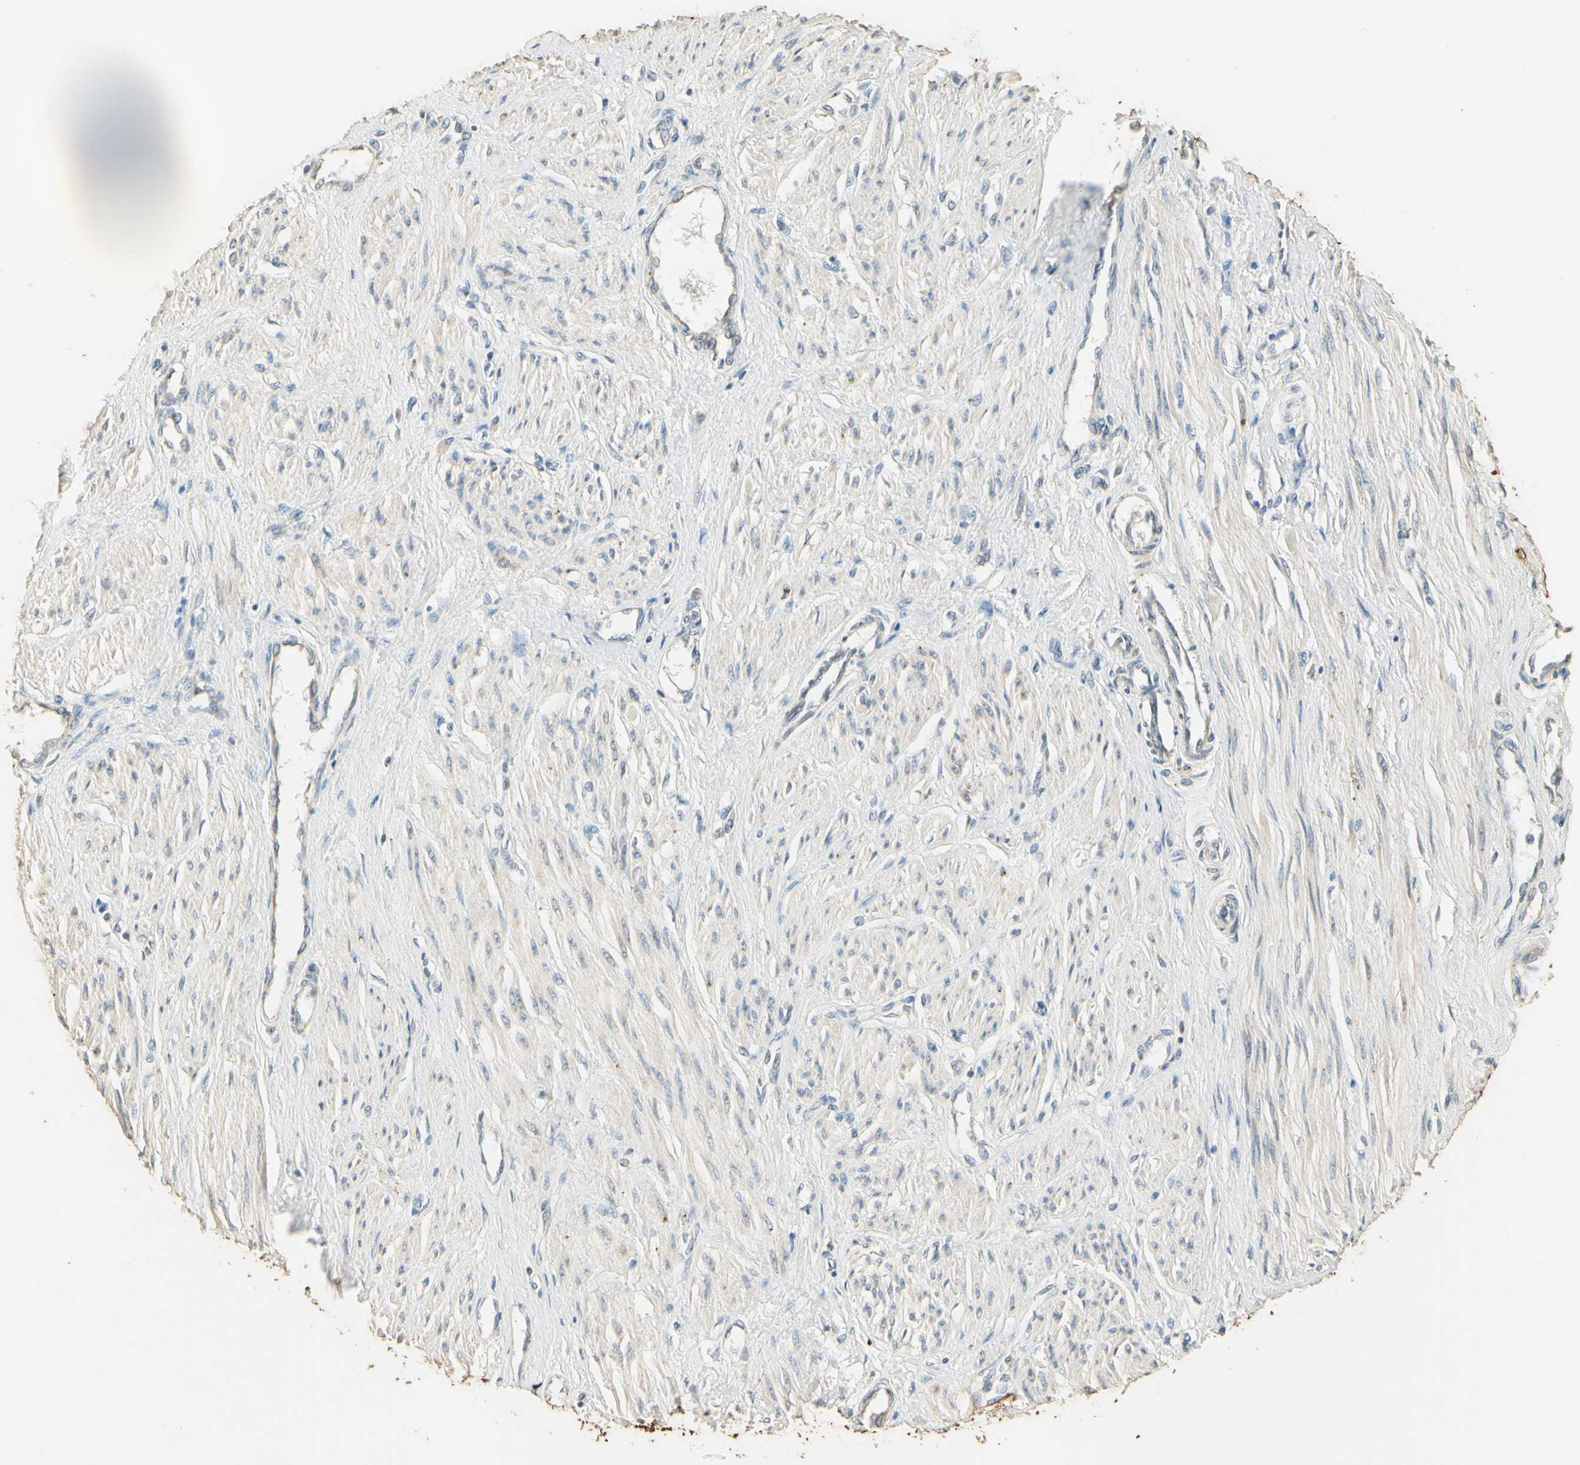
{"staining": {"intensity": "moderate", "quantity": "<25%", "location": "cytoplasmic/membranous"}, "tissue": "smooth muscle", "cell_type": "Smooth muscle cells", "image_type": "normal", "snomed": [{"axis": "morphology", "description": "Normal tissue, NOS"}, {"axis": "topography", "description": "Smooth muscle"}, {"axis": "topography", "description": "Uterus"}], "caption": "An immunohistochemistry histopathology image of normal tissue is shown. Protein staining in brown labels moderate cytoplasmic/membranous positivity in smooth muscle within smooth muscle cells. The staining is performed using DAB (3,3'-diaminobenzidine) brown chromogen to label protein expression. The nuclei are counter-stained blue using hematoxylin.", "gene": "ARHGEF17", "patient": {"sex": "female", "age": 39}}